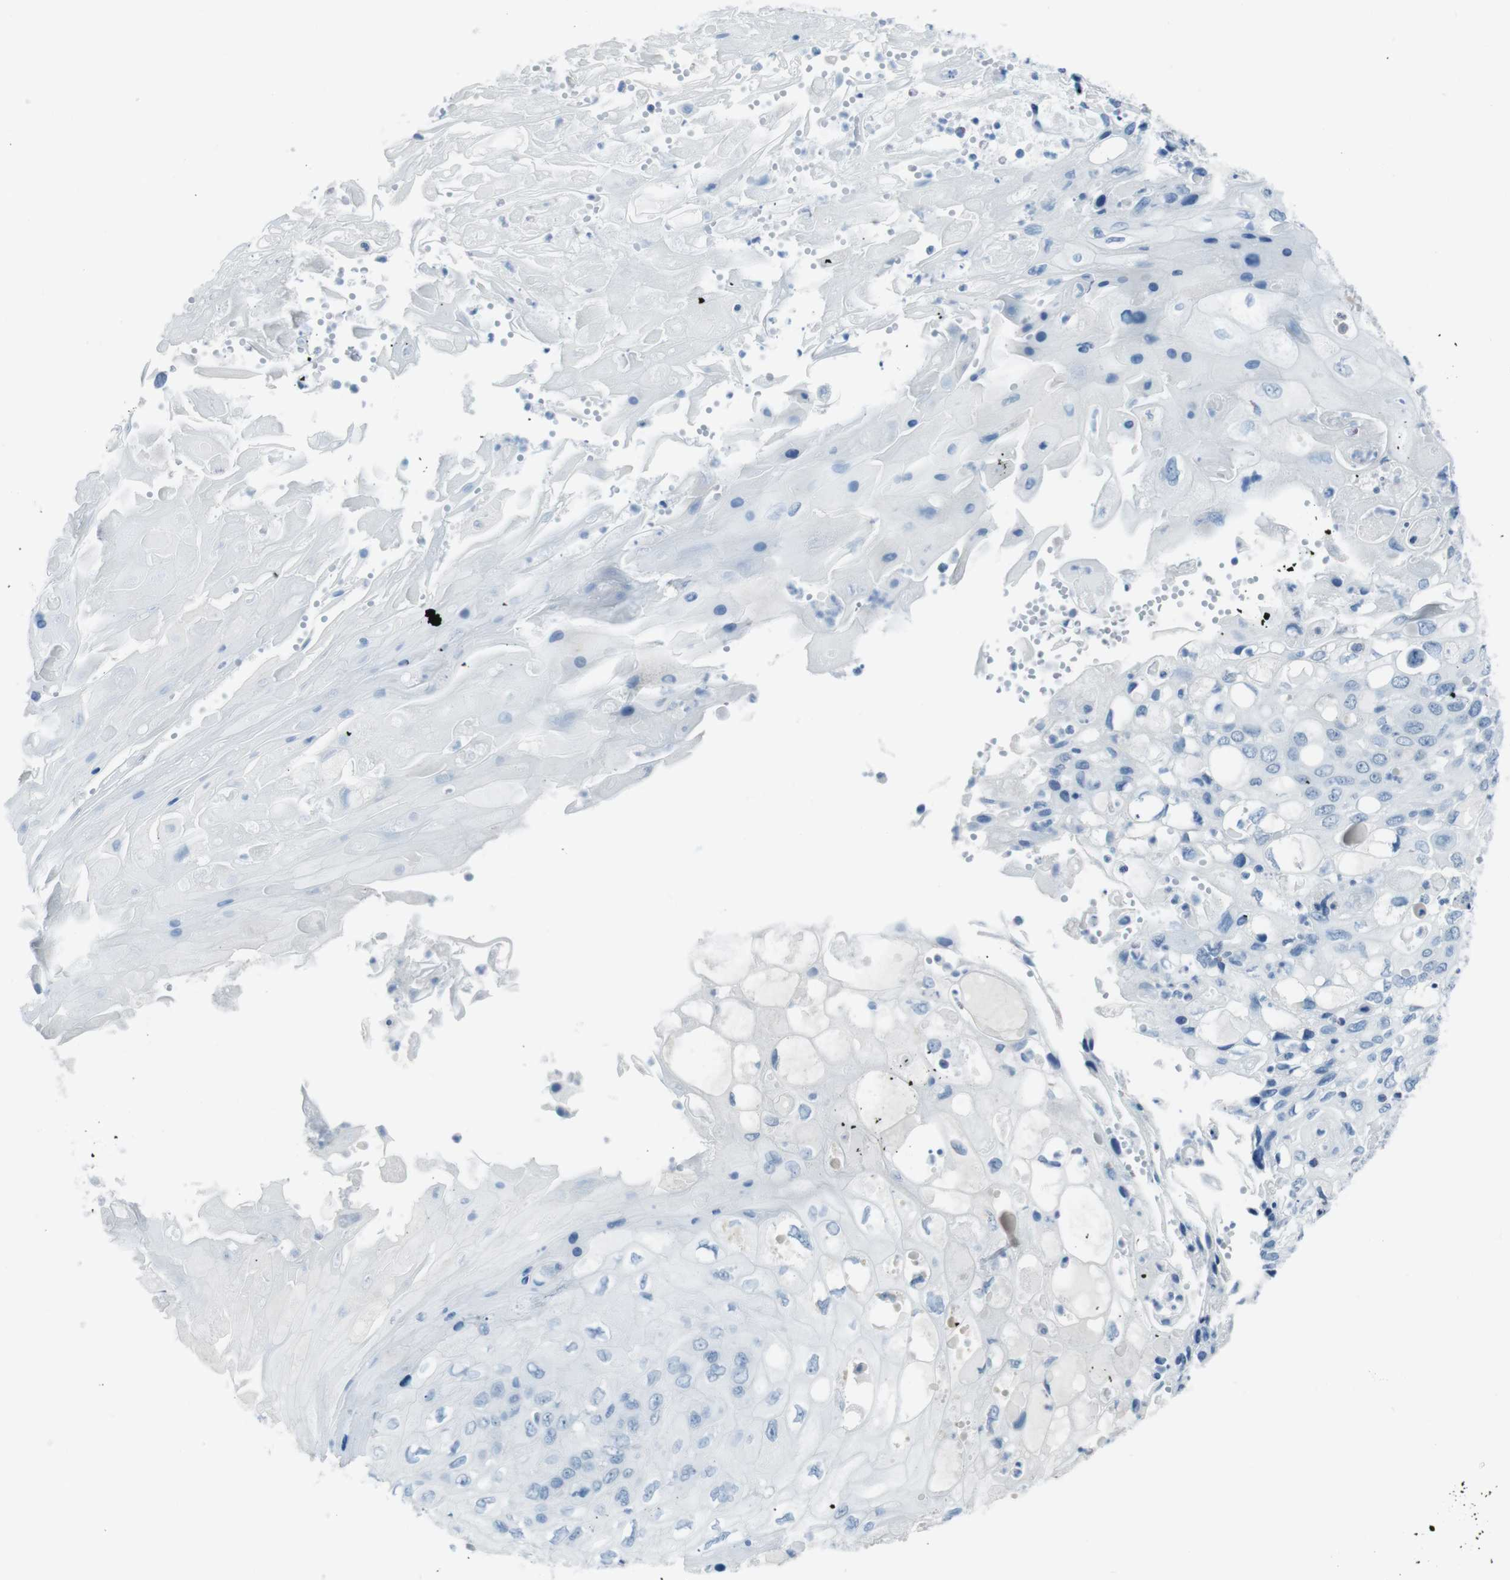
{"staining": {"intensity": "negative", "quantity": "none", "location": "none"}, "tissue": "cervical cancer", "cell_type": "Tumor cells", "image_type": "cancer", "snomed": [{"axis": "morphology", "description": "Squamous cell carcinoma, NOS"}, {"axis": "topography", "description": "Cervix"}], "caption": "Tumor cells are negative for protein expression in human cervical cancer.", "gene": "TMEM207", "patient": {"sex": "female", "age": 70}}